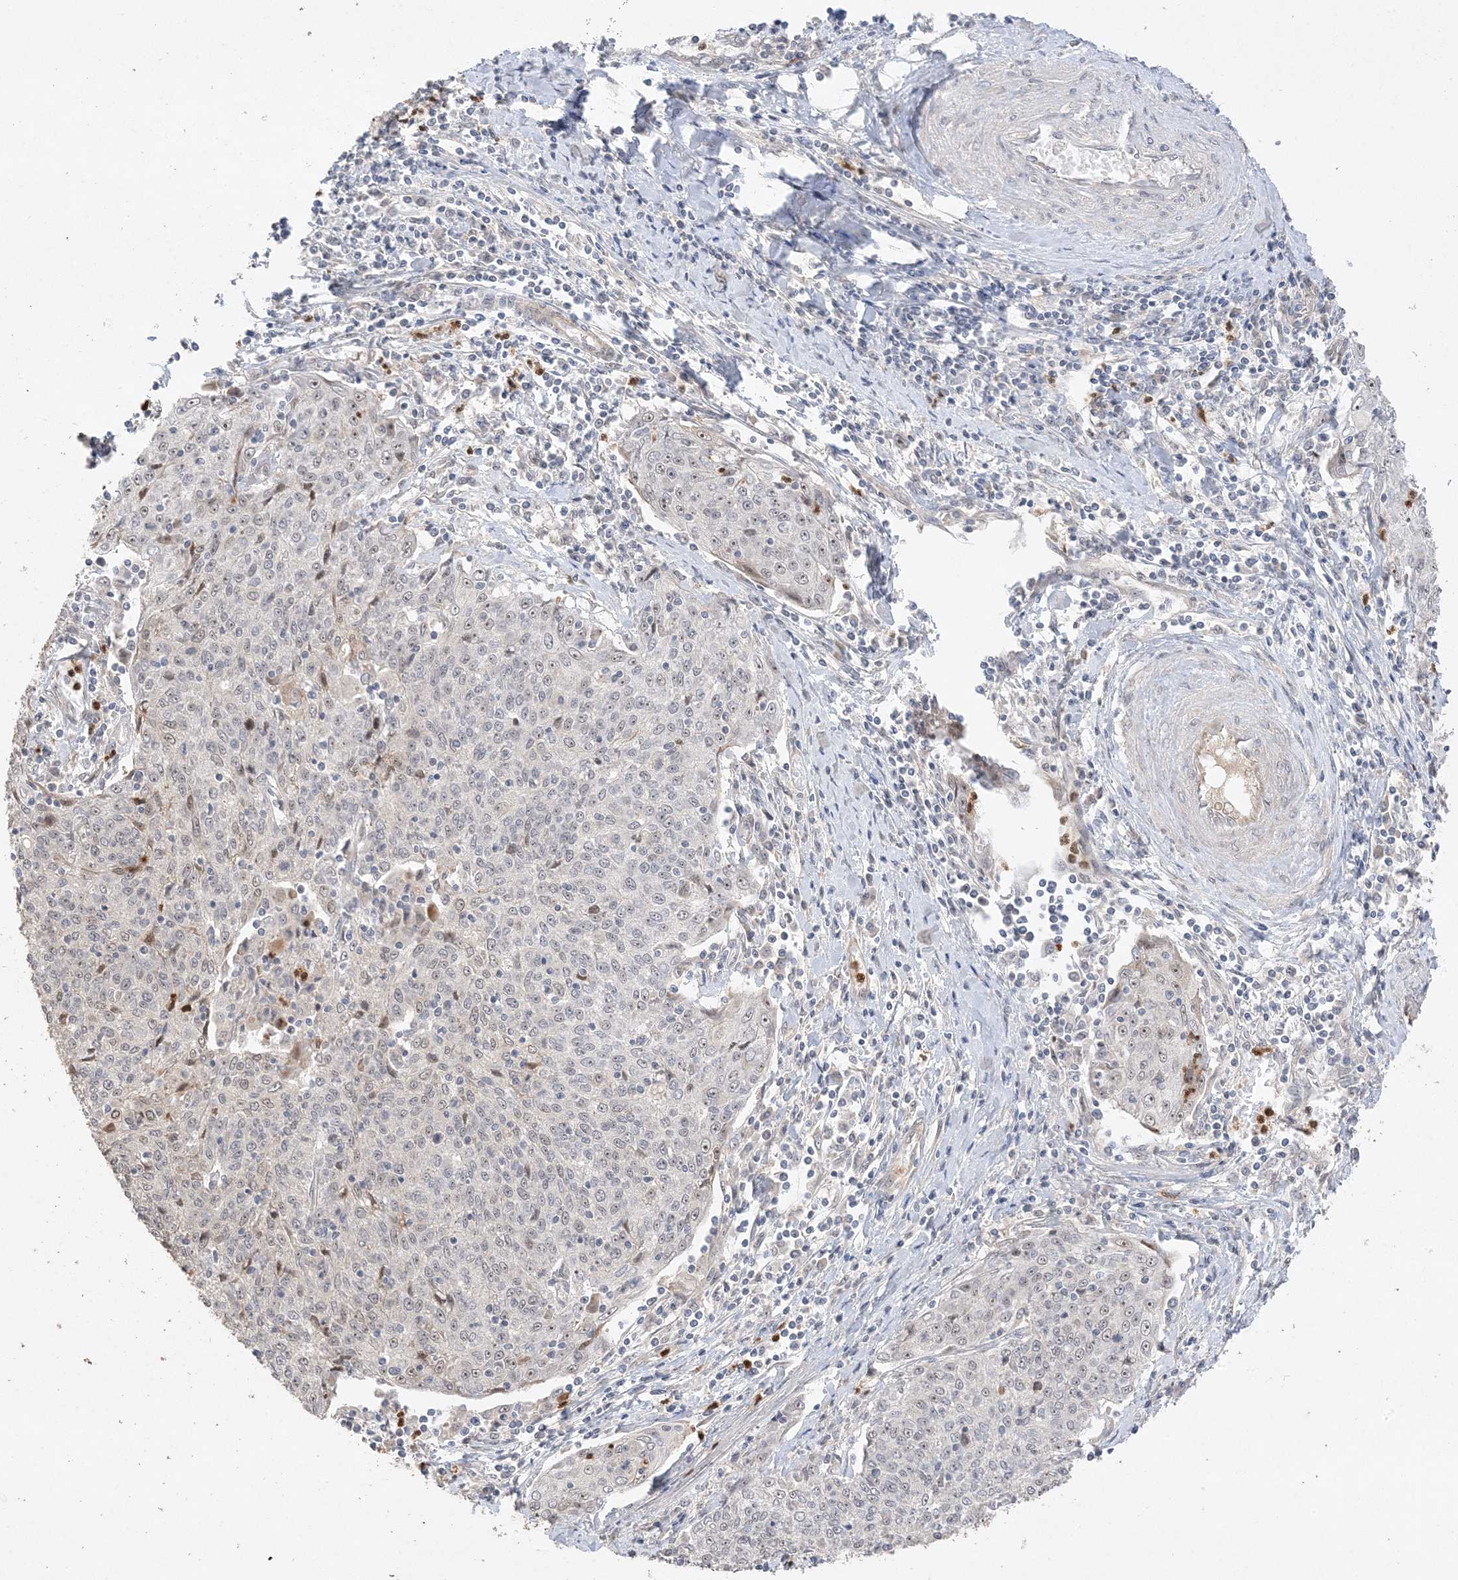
{"staining": {"intensity": "weak", "quantity": "25%-75%", "location": "nuclear"}, "tissue": "cervical cancer", "cell_type": "Tumor cells", "image_type": "cancer", "snomed": [{"axis": "morphology", "description": "Squamous cell carcinoma, NOS"}, {"axis": "topography", "description": "Cervix"}], "caption": "Cervical cancer (squamous cell carcinoma) stained with a protein marker displays weak staining in tumor cells.", "gene": "DDX18", "patient": {"sex": "female", "age": 48}}